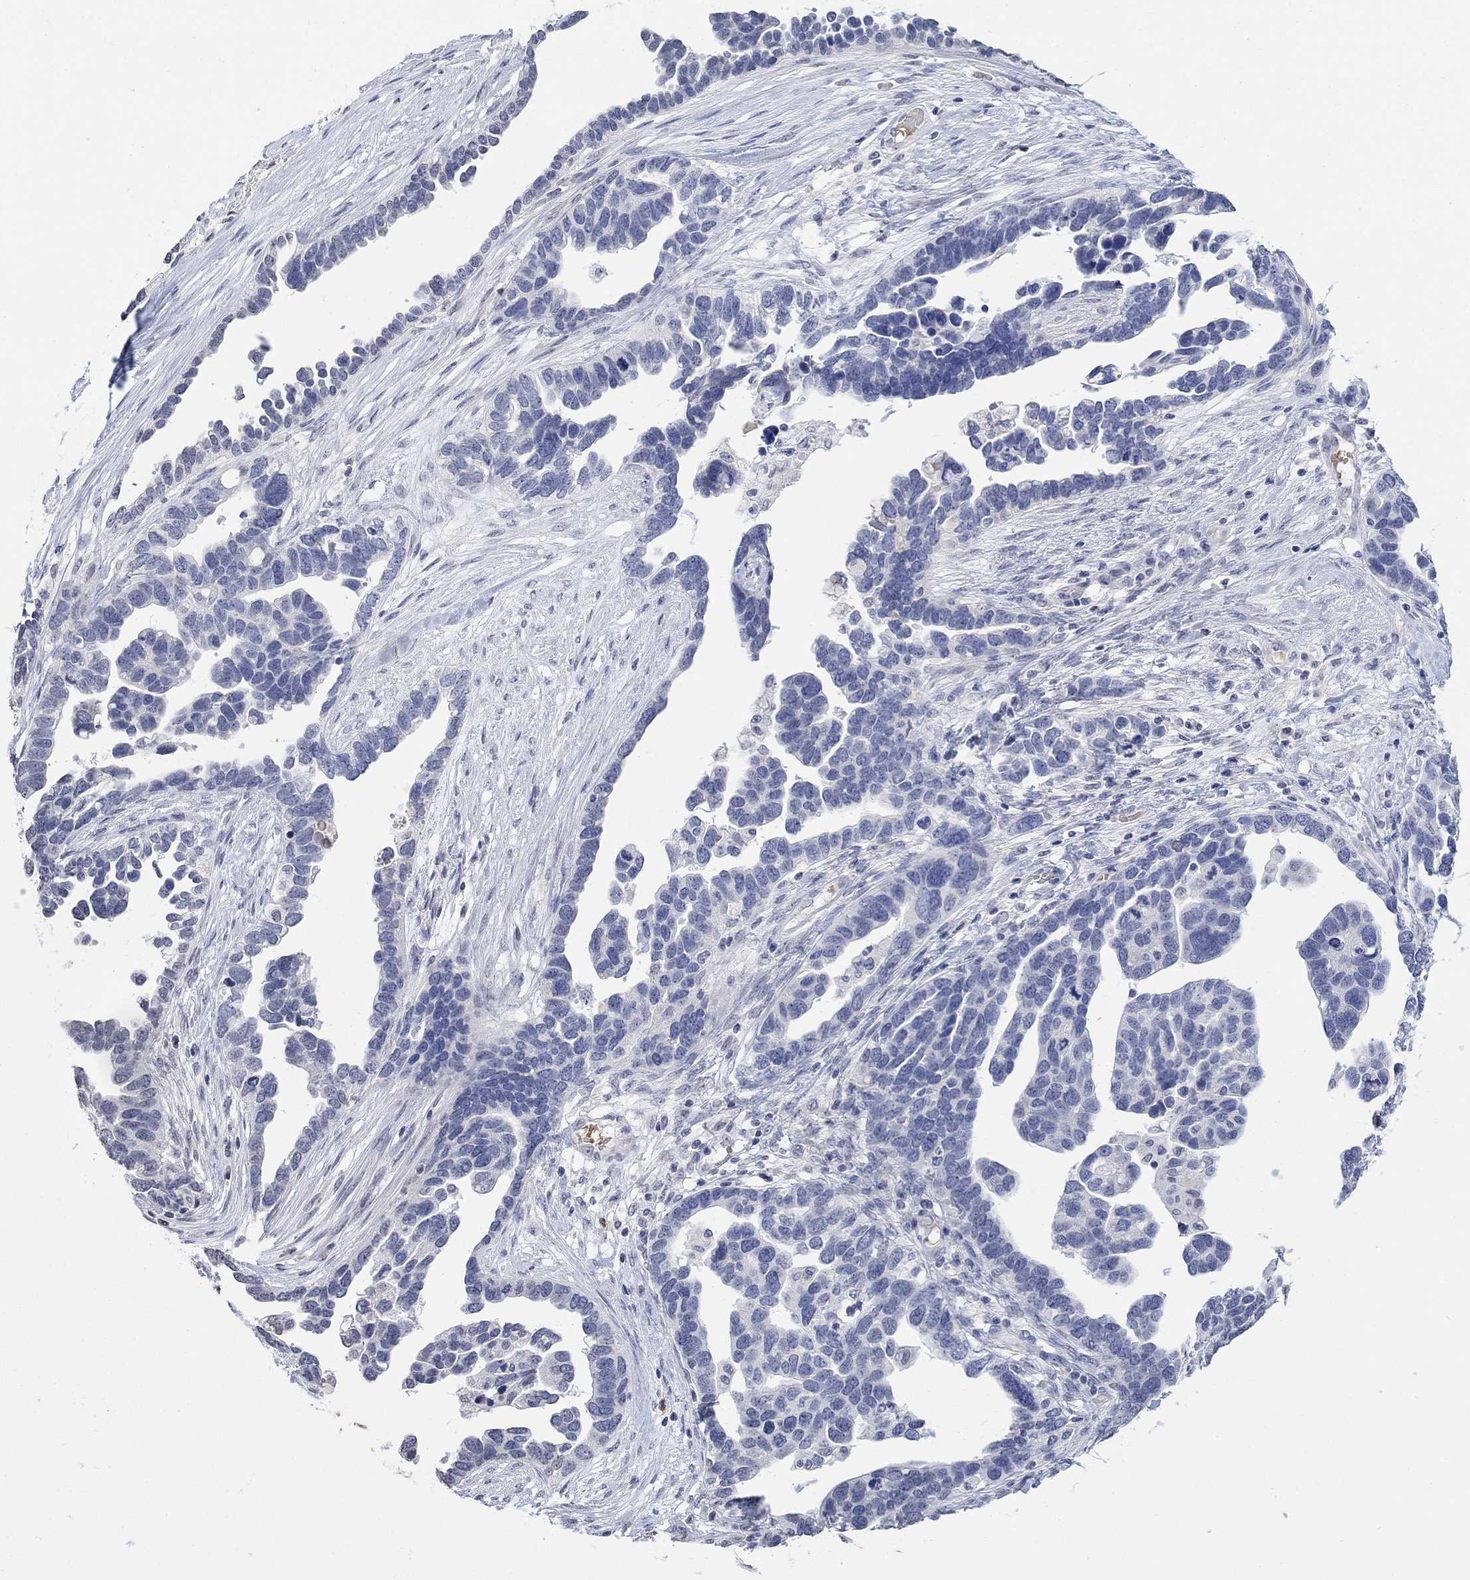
{"staining": {"intensity": "negative", "quantity": "none", "location": "none"}, "tissue": "ovarian cancer", "cell_type": "Tumor cells", "image_type": "cancer", "snomed": [{"axis": "morphology", "description": "Cystadenocarcinoma, serous, NOS"}, {"axis": "topography", "description": "Ovary"}], "caption": "IHC of ovarian serous cystadenocarcinoma demonstrates no staining in tumor cells.", "gene": "TMEM255A", "patient": {"sex": "female", "age": 54}}